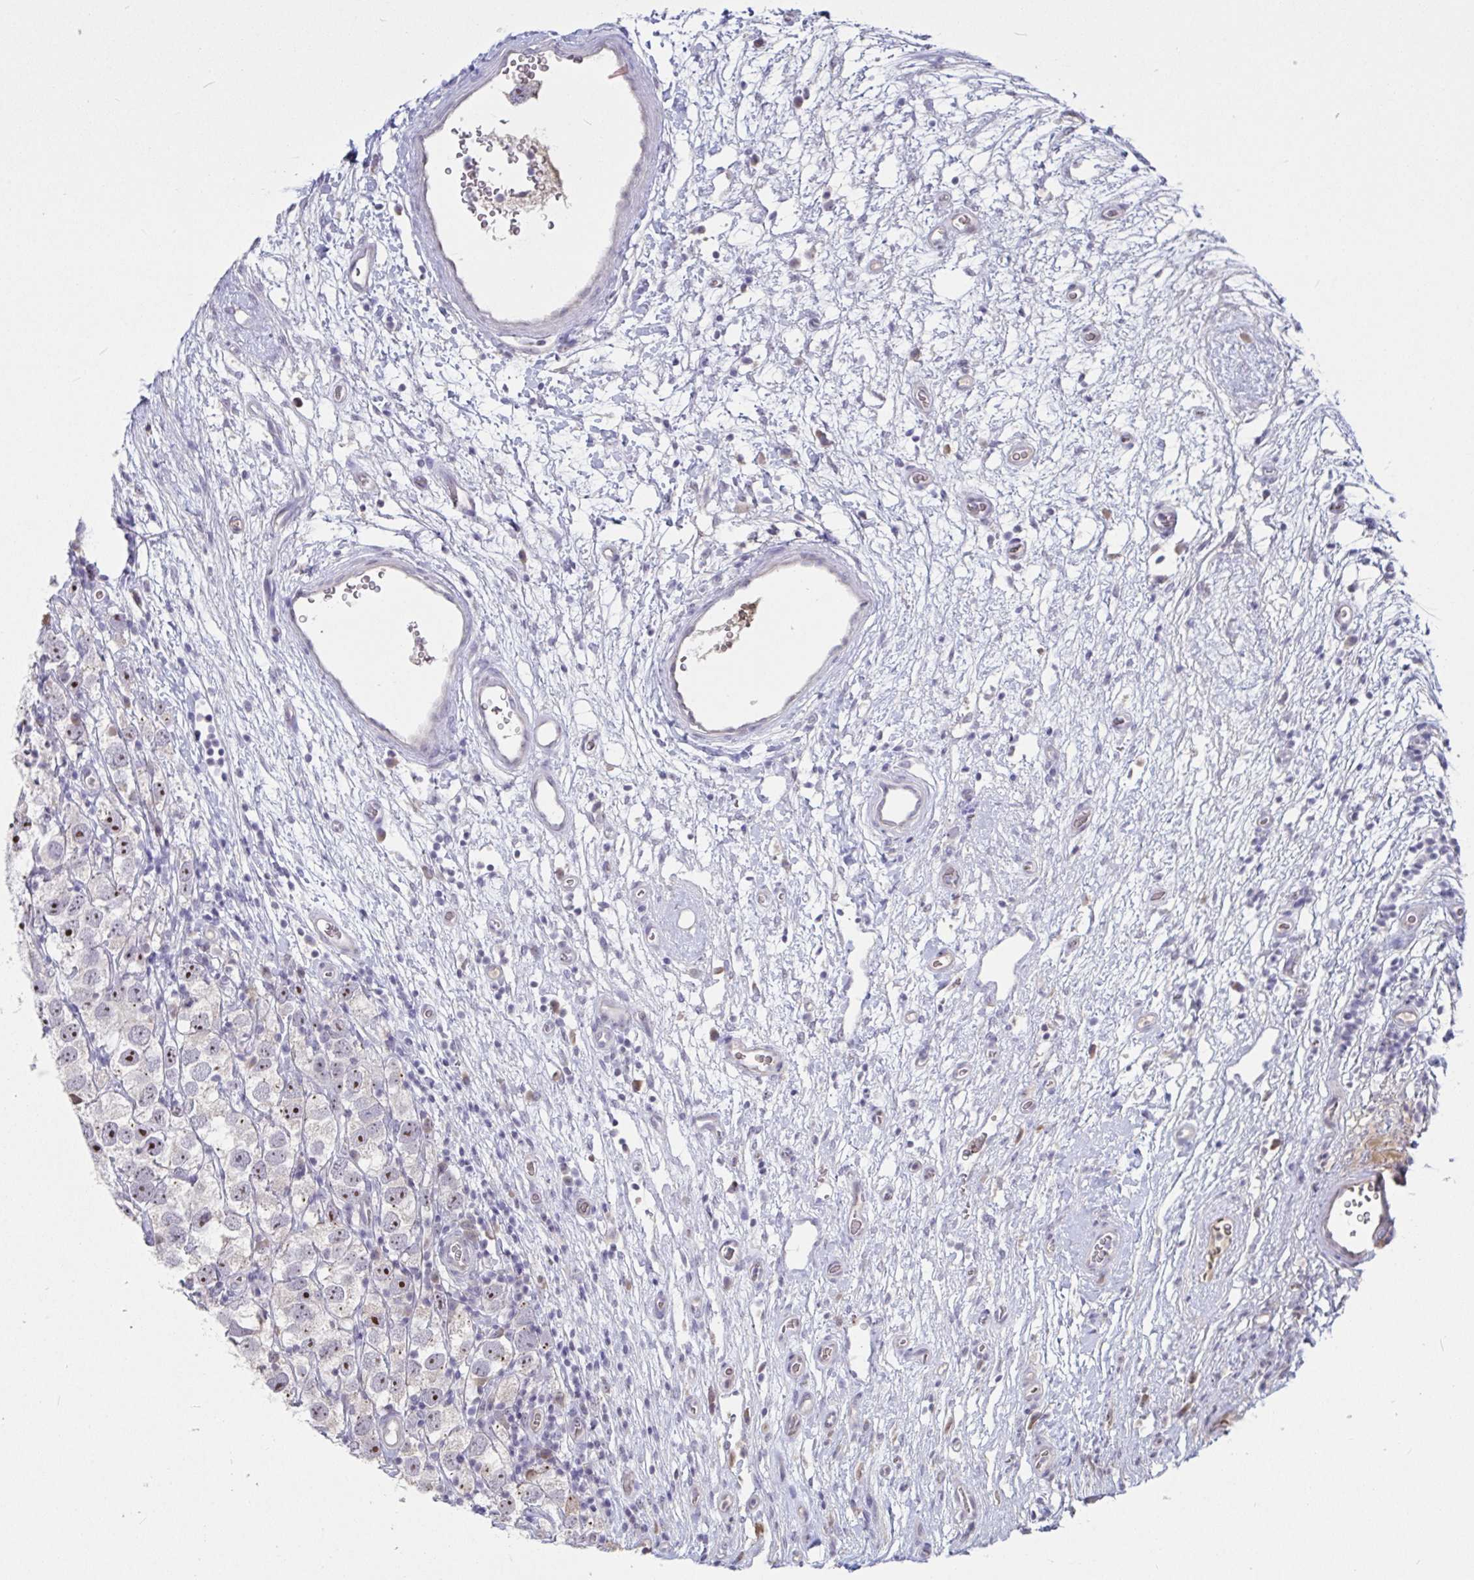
{"staining": {"intensity": "moderate", "quantity": "25%-75%", "location": "nuclear"}, "tissue": "testis cancer", "cell_type": "Tumor cells", "image_type": "cancer", "snomed": [{"axis": "morphology", "description": "Seminoma, NOS"}, {"axis": "topography", "description": "Testis"}], "caption": "Testis cancer stained for a protein (brown) exhibits moderate nuclear positive positivity in about 25%-75% of tumor cells.", "gene": "MYC", "patient": {"sex": "male", "age": 26}}